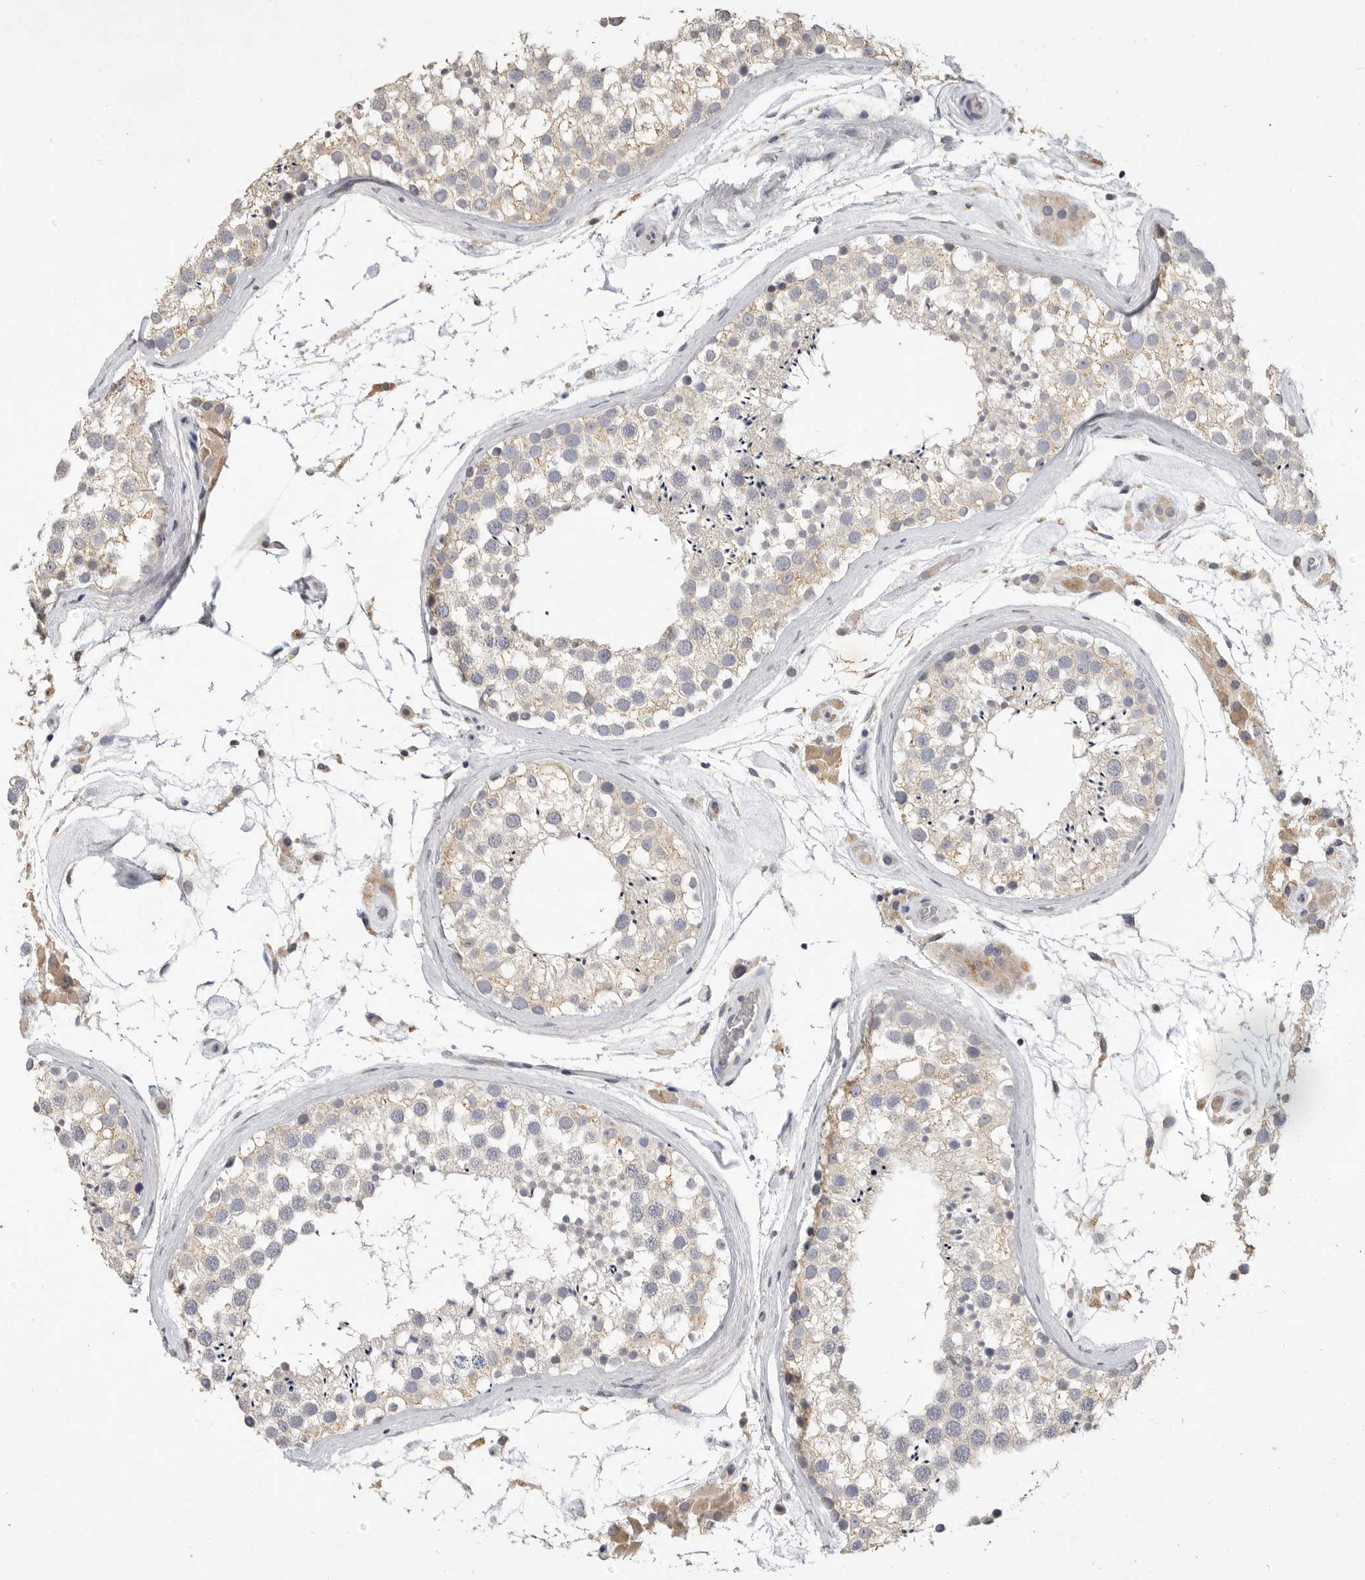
{"staining": {"intensity": "weak", "quantity": "<25%", "location": "cytoplasmic/membranous"}, "tissue": "testis", "cell_type": "Cells in seminiferous ducts", "image_type": "normal", "snomed": [{"axis": "morphology", "description": "Normal tissue, NOS"}, {"axis": "topography", "description": "Testis"}], "caption": "The image reveals no staining of cells in seminiferous ducts in benign testis.", "gene": "LTBR", "patient": {"sex": "male", "age": 46}}